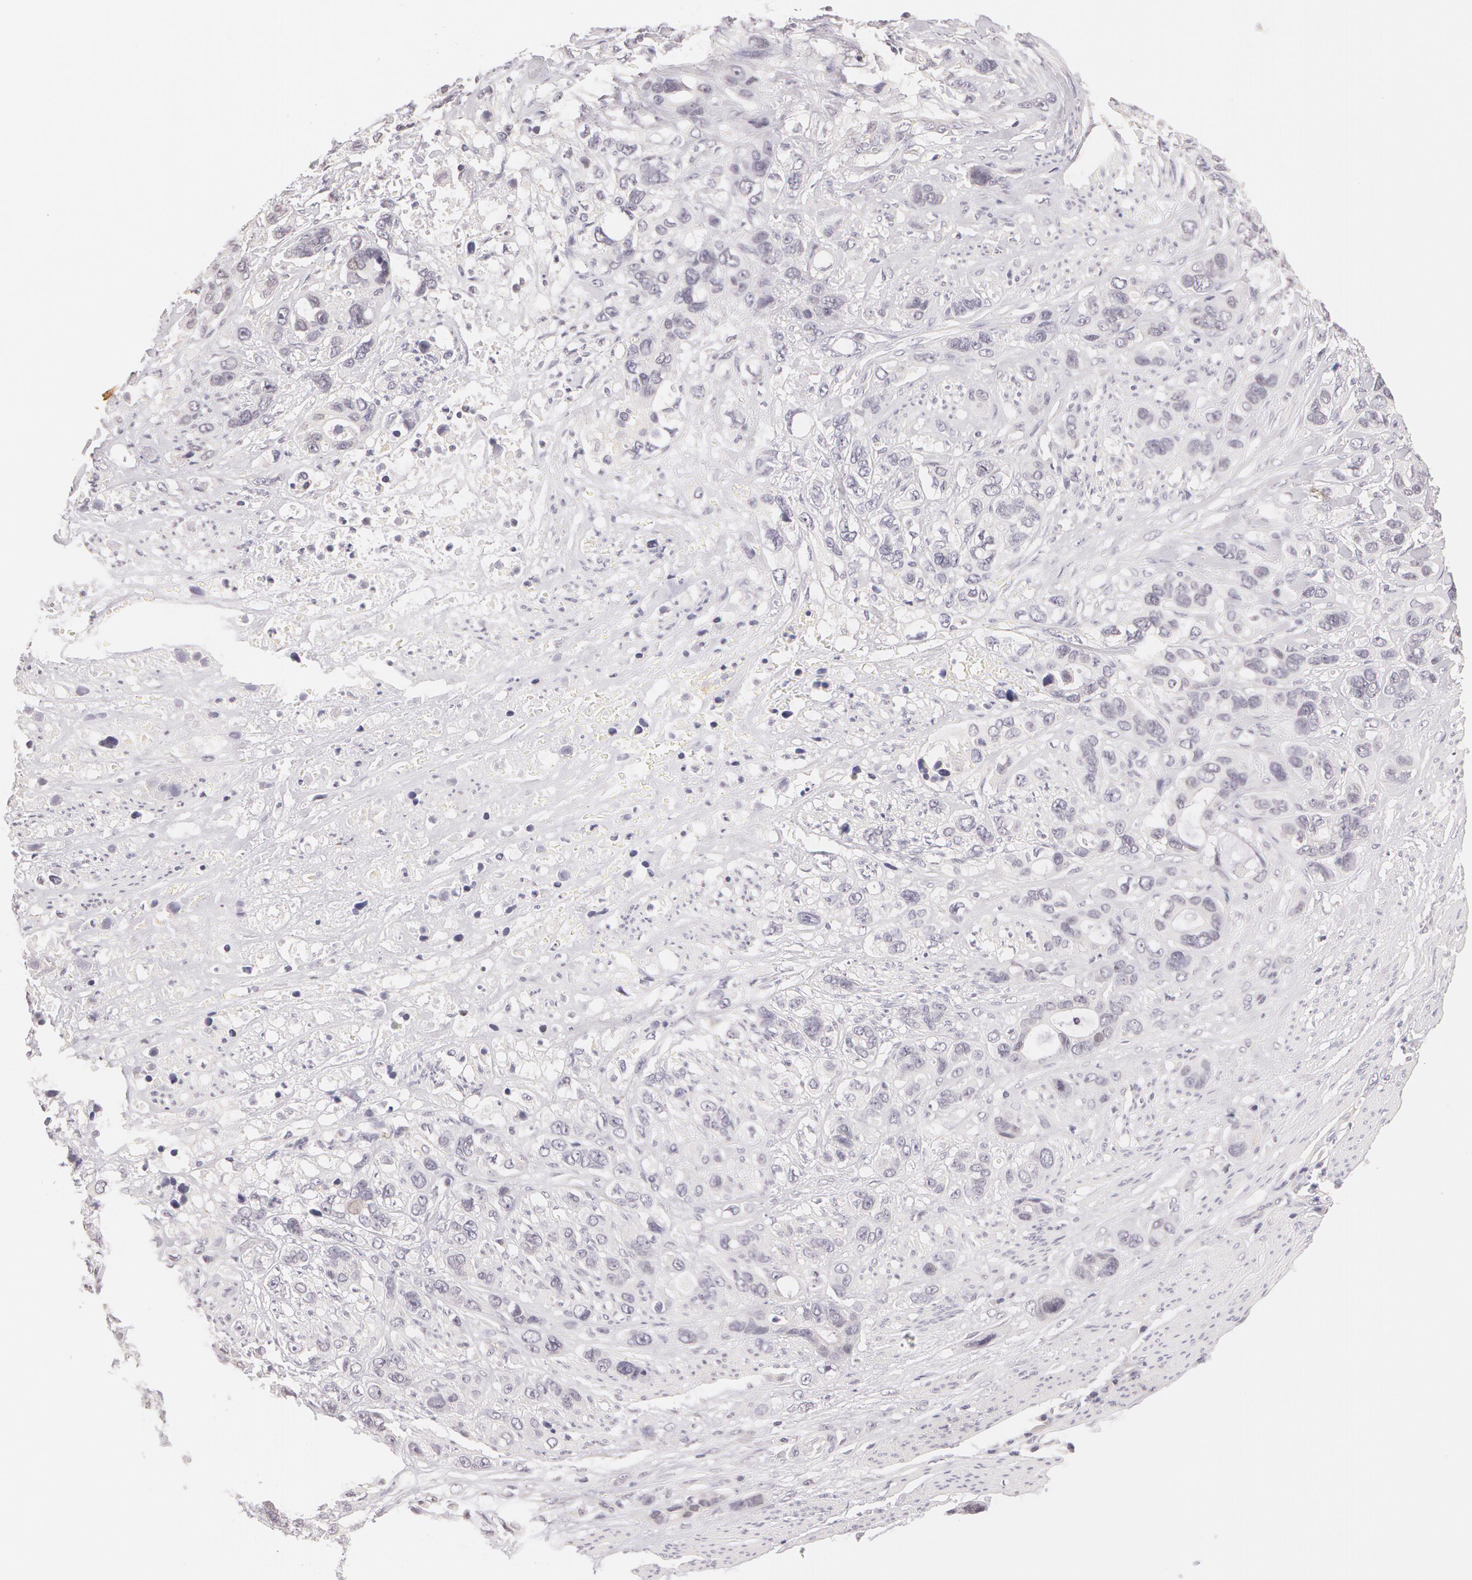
{"staining": {"intensity": "negative", "quantity": "none", "location": "none"}, "tissue": "stomach cancer", "cell_type": "Tumor cells", "image_type": "cancer", "snomed": [{"axis": "morphology", "description": "Adenocarcinoma, NOS"}, {"axis": "topography", "description": "Stomach, upper"}], "caption": "The micrograph demonstrates no significant expression in tumor cells of stomach cancer.", "gene": "ZNF597", "patient": {"sex": "male", "age": 47}}